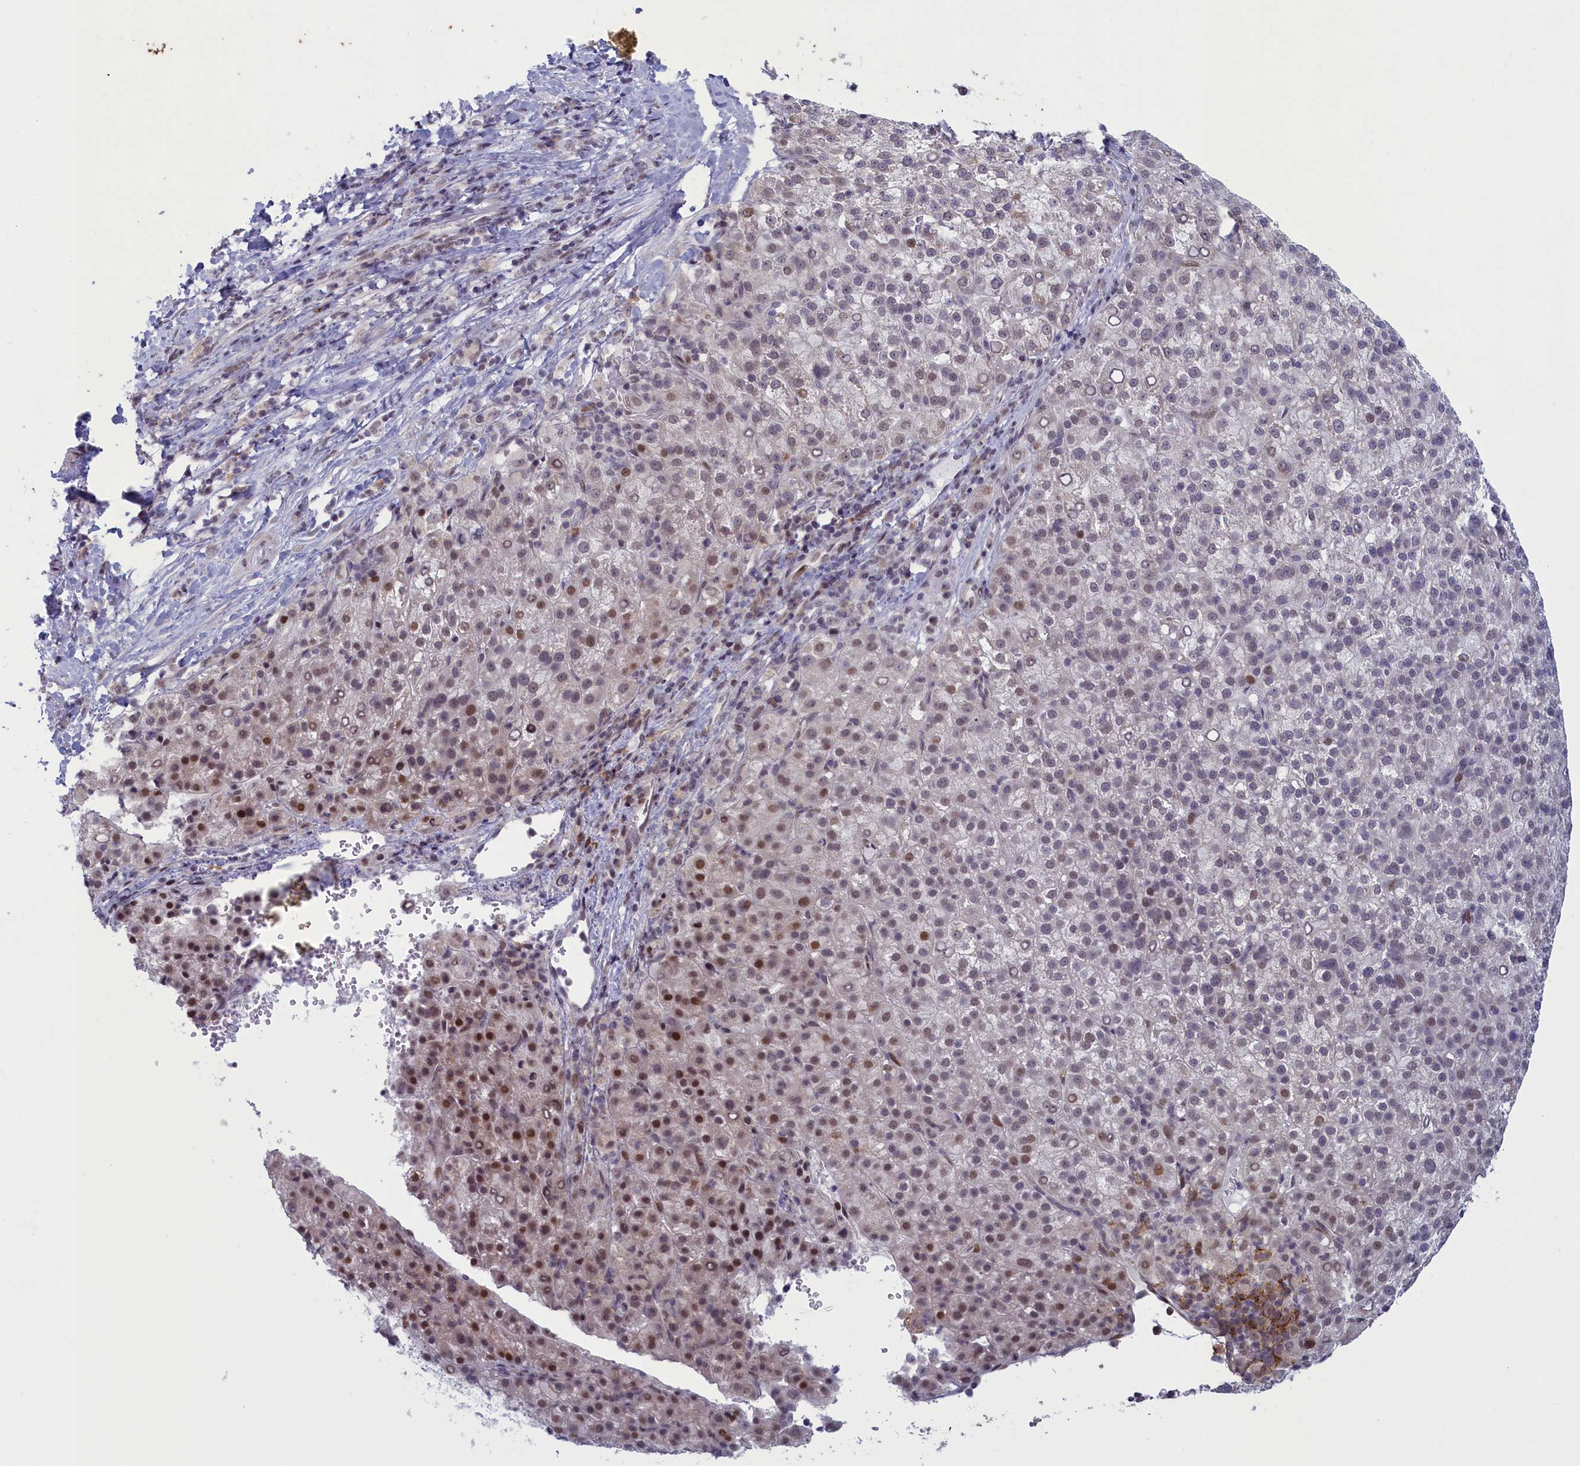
{"staining": {"intensity": "moderate", "quantity": "<25%", "location": "nuclear"}, "tissue": "liver cancer", "cell_type": "Tumor cells", "image_type": "cancer", "snomed": [{"axis": "morphology", "description": "Carcinoma, Hepatocellular, NOS"}, {"axis": "topography", "description": "Liver"}], "caption": "Tumor cells exhibit moderate nuclear staining in about <25% of cells in hepatocellular carcinoma (liver). (Brightfield microscopy of DAB IHC at high magnification).", "gene": "ATF7IP2", "patient": {"sex": "female", "age": 58}}